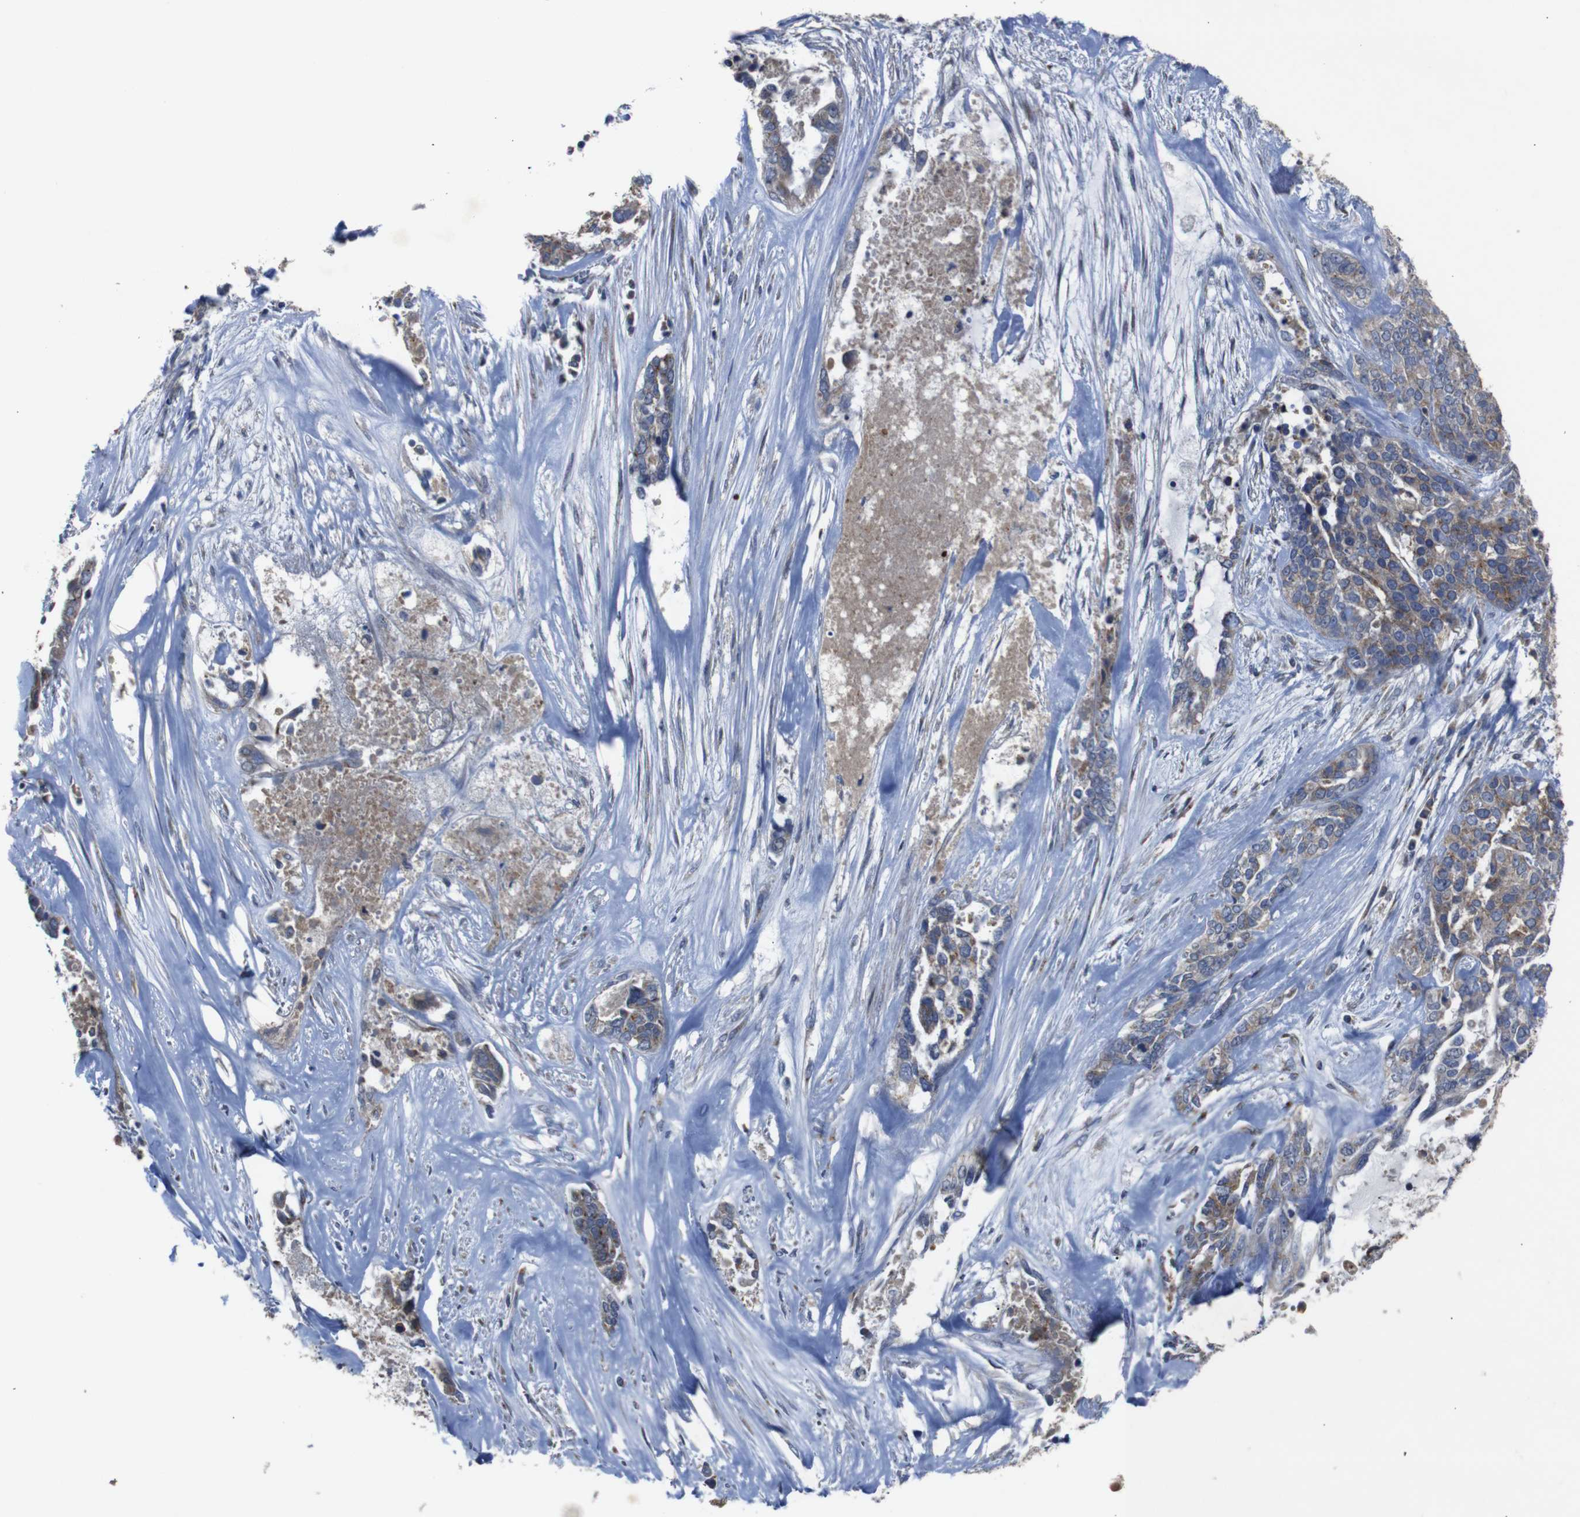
{"staining": {"intensity": "moderate", "quantity": "25%-75%", "location": "cytoplasmic/membranous"}, "tissue": "ovarian cancer", "cell_type": "Tumor cells", "image_type": "cancer", "snomed": [{"axis": "morphology", "description": "Cystadenocarcinoma, serous, NOS"}, {"axis": "topography", "description": "Ovary"}], "caption": "A medium amount of moderate cytoplasmic/membranous positivity is identified in about 25%-75% of tumor cells in ovarian cancer tissue.", "gene": "CHST10", "patient": {"sex": "female", "age": 44}}